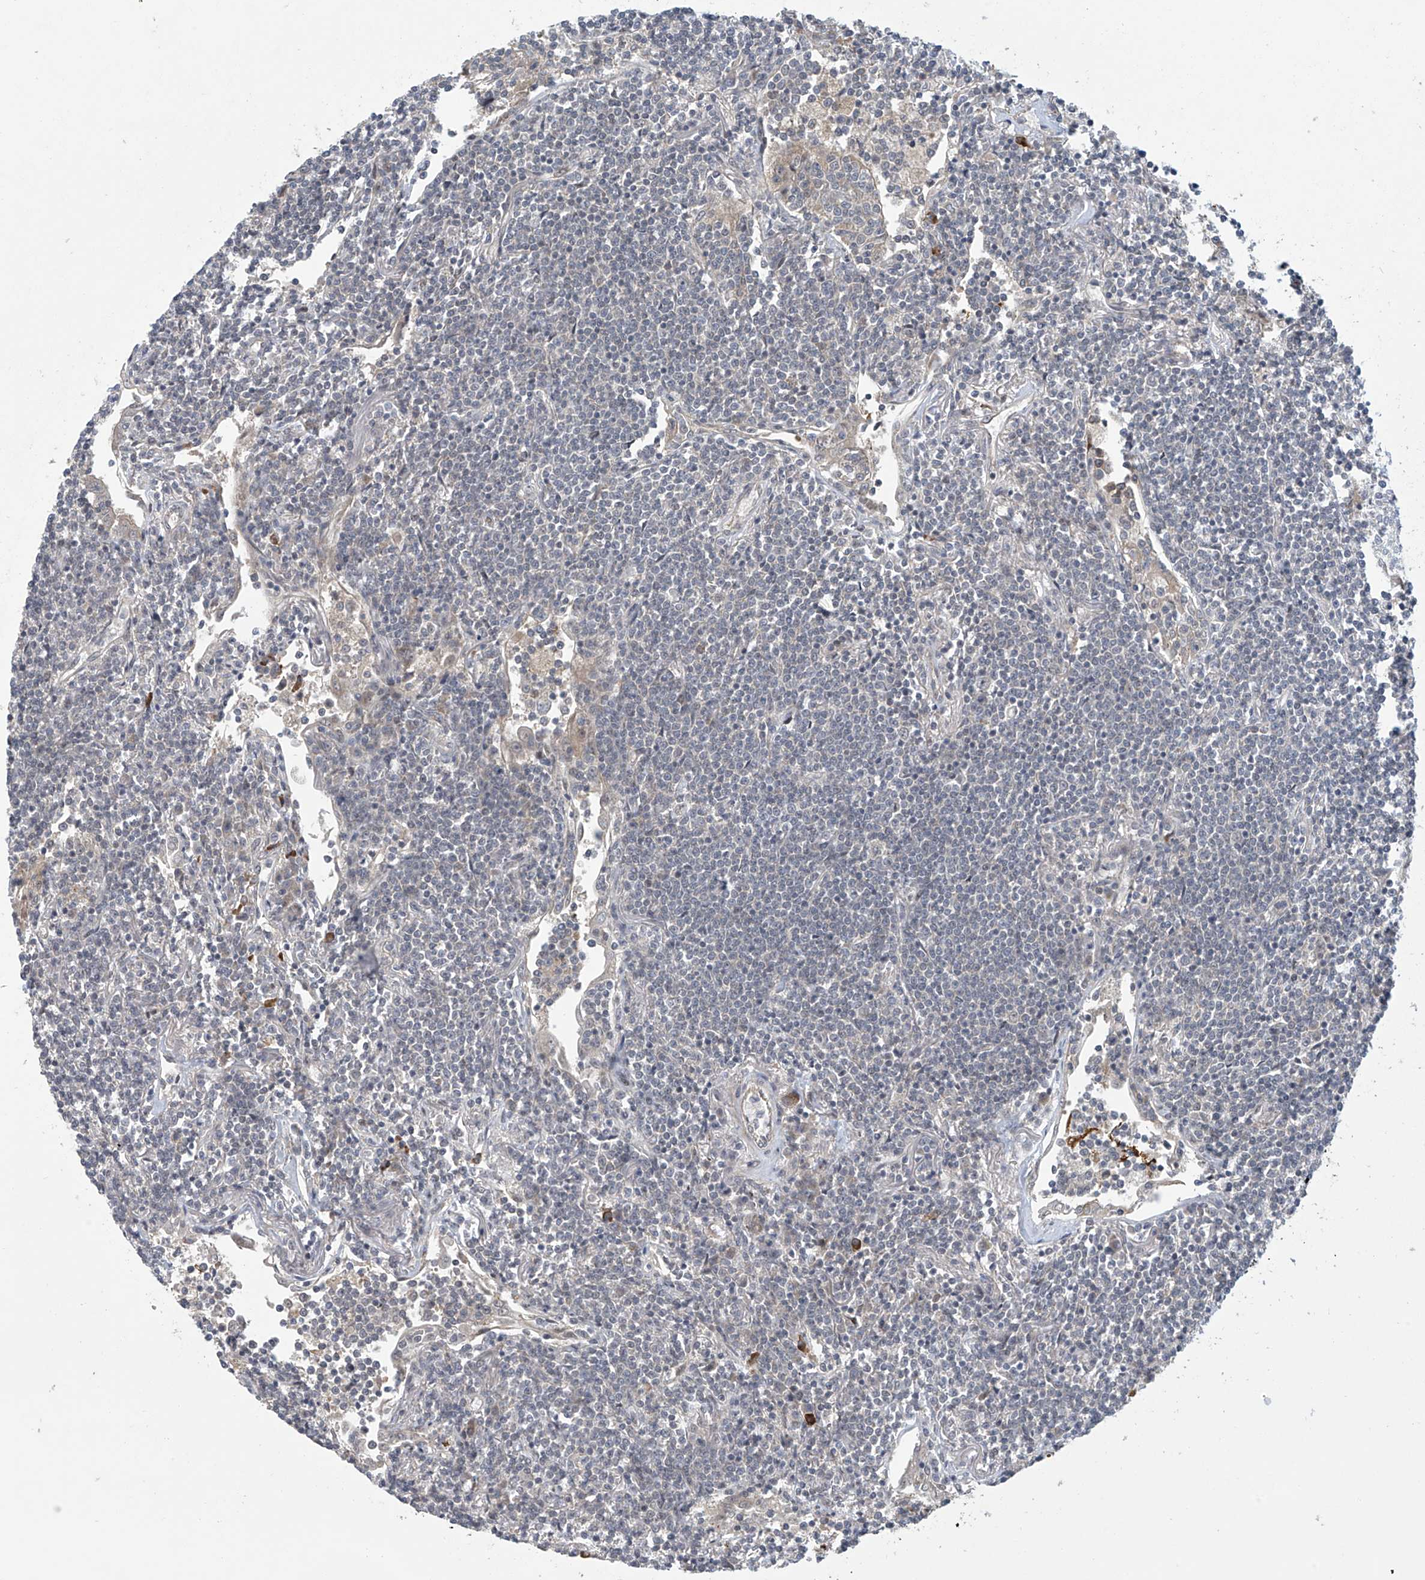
{"staining": {"intensity": "negative", "quantity": "none", "location": "none"}, "tissue": "lymphoma", "cell_type": "Tumor cells", "image_type": "cancer", "snomed": [{"axis": "morphology", "description": "Malignant lymphoma, non-Hodgkin's type, Low grade"}, {"axis": "topography", "description": "Lung"}], "caption": "Immunohistochemistry (IHC) image of lymphoma stained for a protein (brown), which exhibits no expression in tumor cells. (DAB immunohistochemistry visualized using brightfield microscopy, high magnification).", "gene": "ABHD13", "patient": {"sex": "female", "age": 71}}